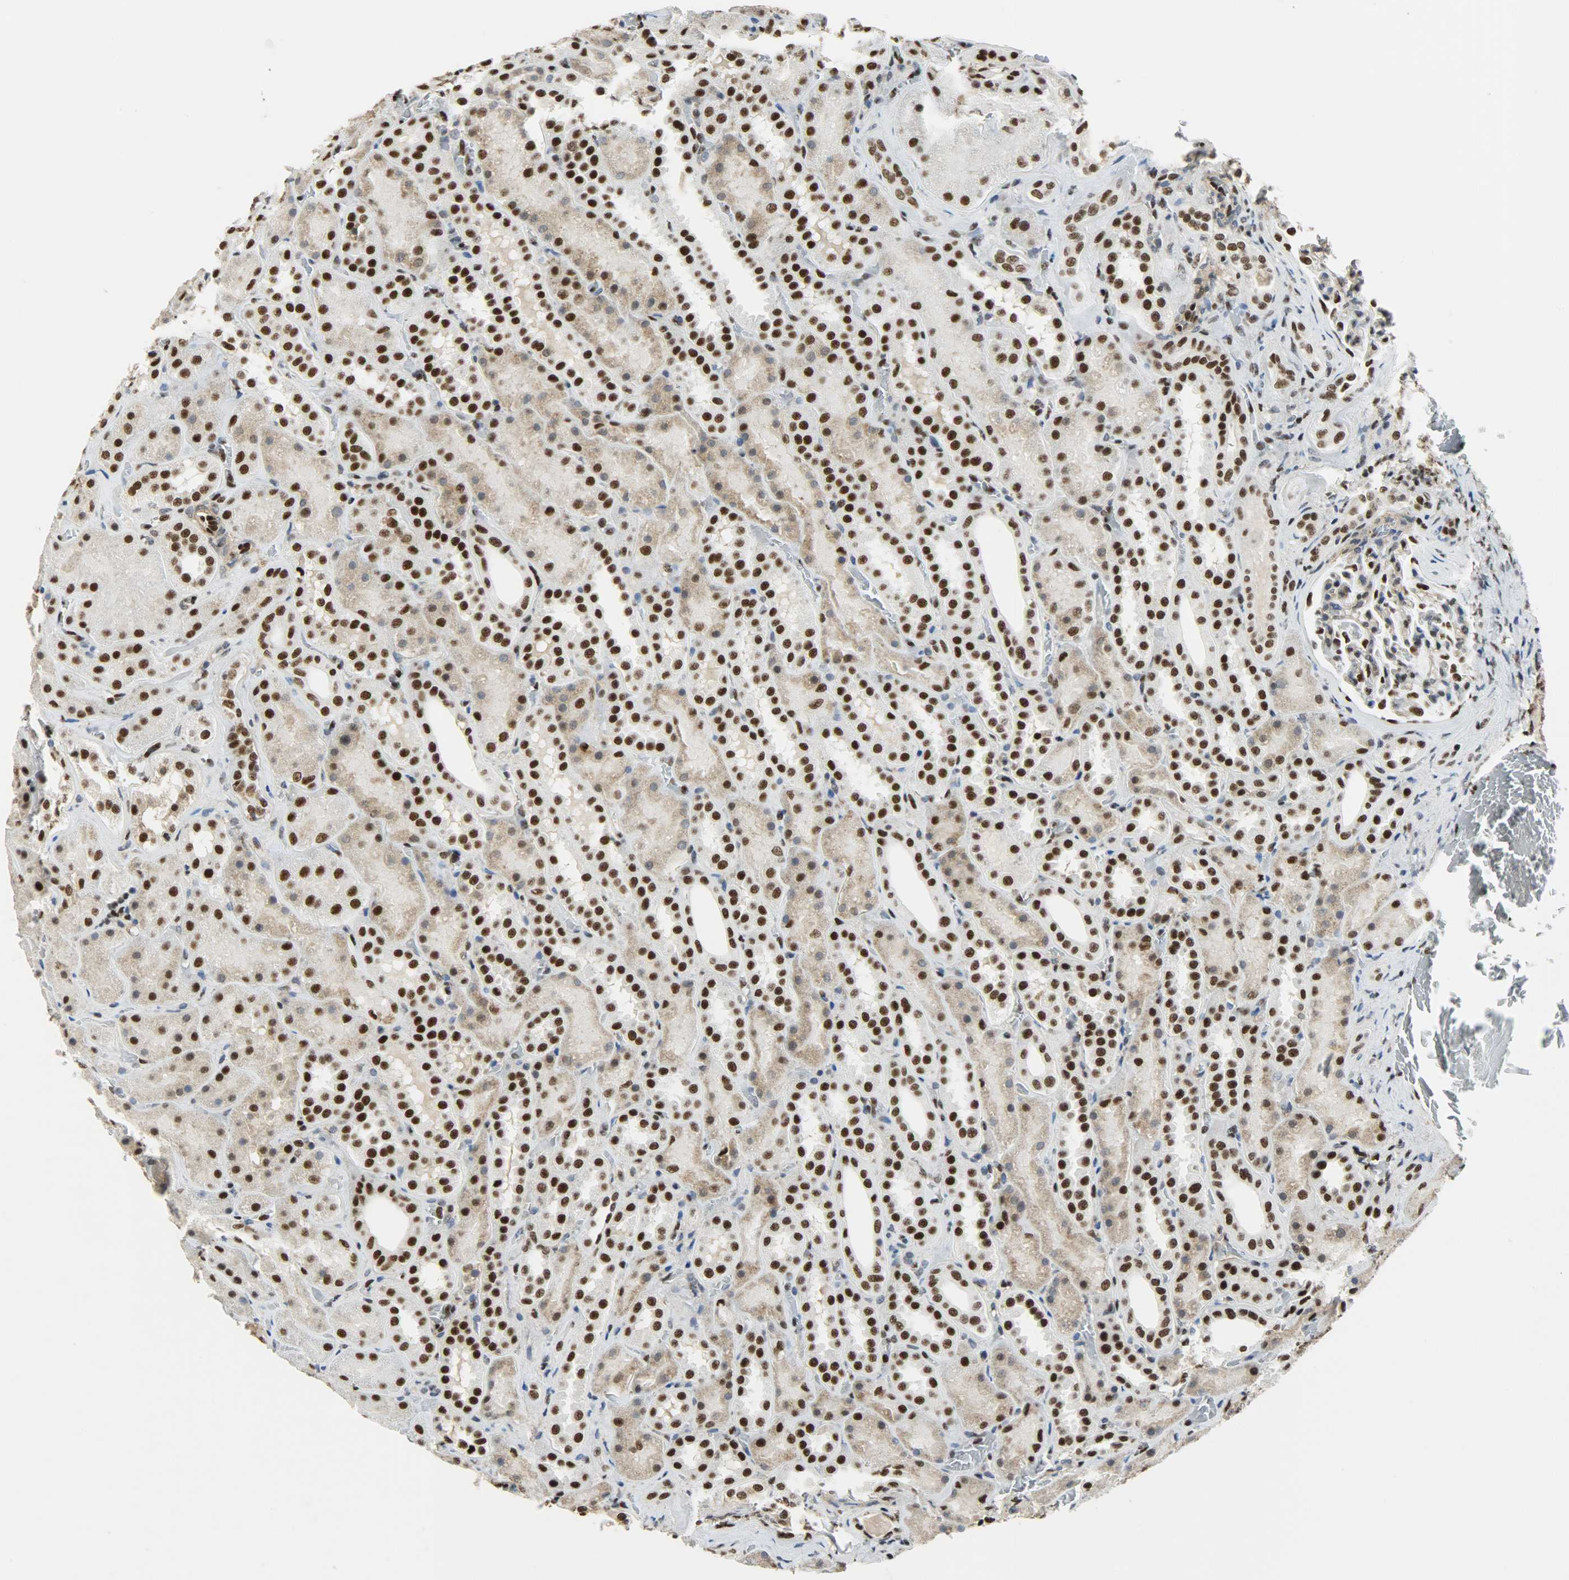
{"staining": {"intensity": "strong", "quantity": ">75%", "location": "nuclear"}, "tissue": "kidney", "cell_type": "Cells in glomeruli", "image_type": "normal", "snomed": [{"axis": "morphology", "description": "Normal tissue, NOS"}, {"axis": "topography", "description": "Kidney"}], "caption": "Immunohistochemical staining of unremarkable human kidney reveals strong nuclear protein positivity in approximately >75% of cells in glomeruli.", "gene": "SSB", "patient": {"sex": "male", "age": 28}}